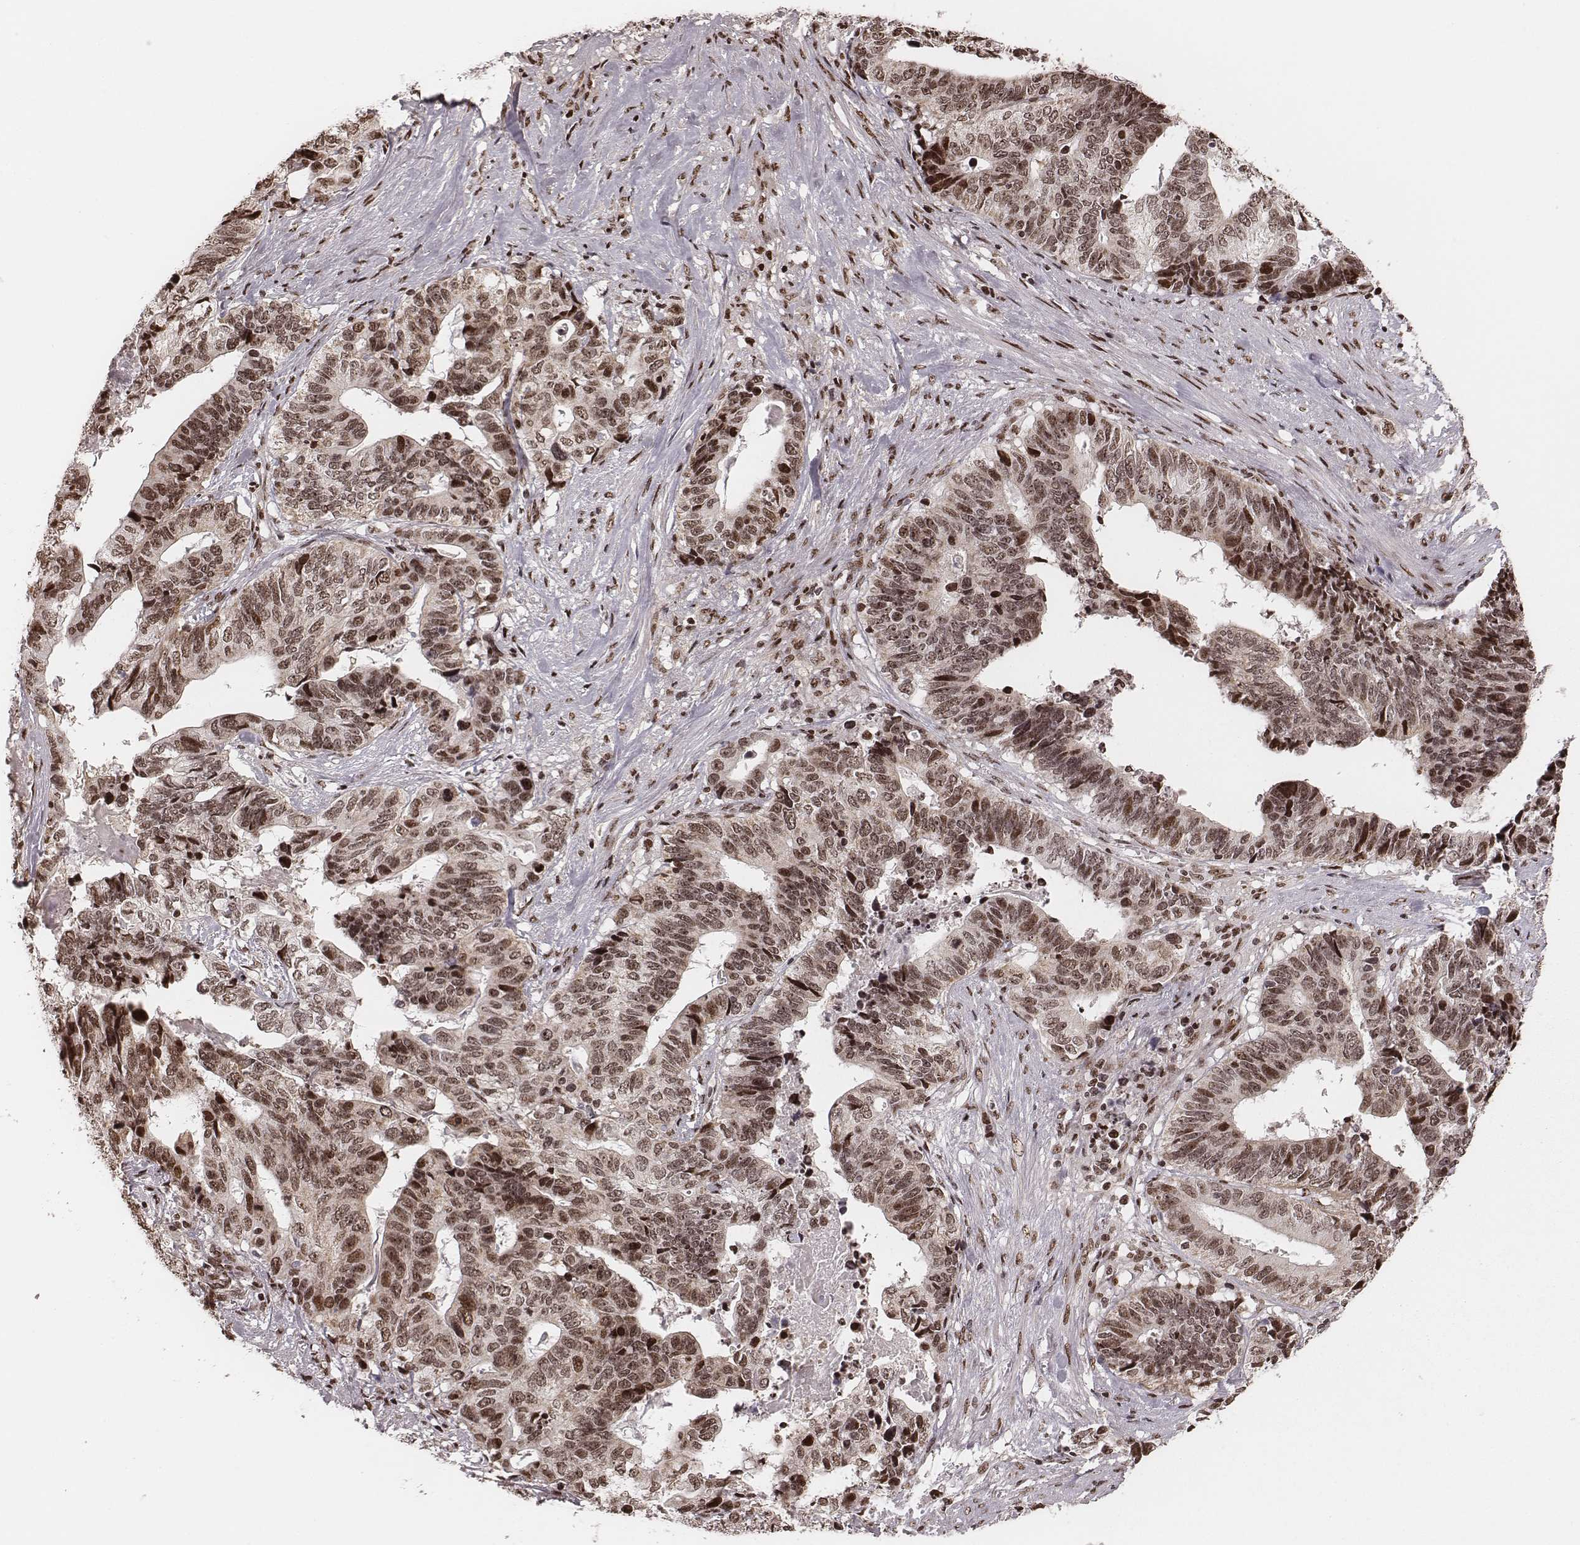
{"staining": {"intensity": "weak", "quantity": "25%-75%", "location": "nuclear"}, "tissue": "stomach cancer", "cell_type": "Tumor cells", "image_type": "cancer", "snomed": [{"axis": "morphology", "description": "Adenocarcinoma, NOS"}, {"axis": "topography", "description": "Stomach, upper"}], "caption": "A brown stain labels weak nuclear positivity of a protein in human adenocarcinoma (stomach) tumor cells.", "gene": "VRK3", "patient": {"sex": "female", "age": 67}}